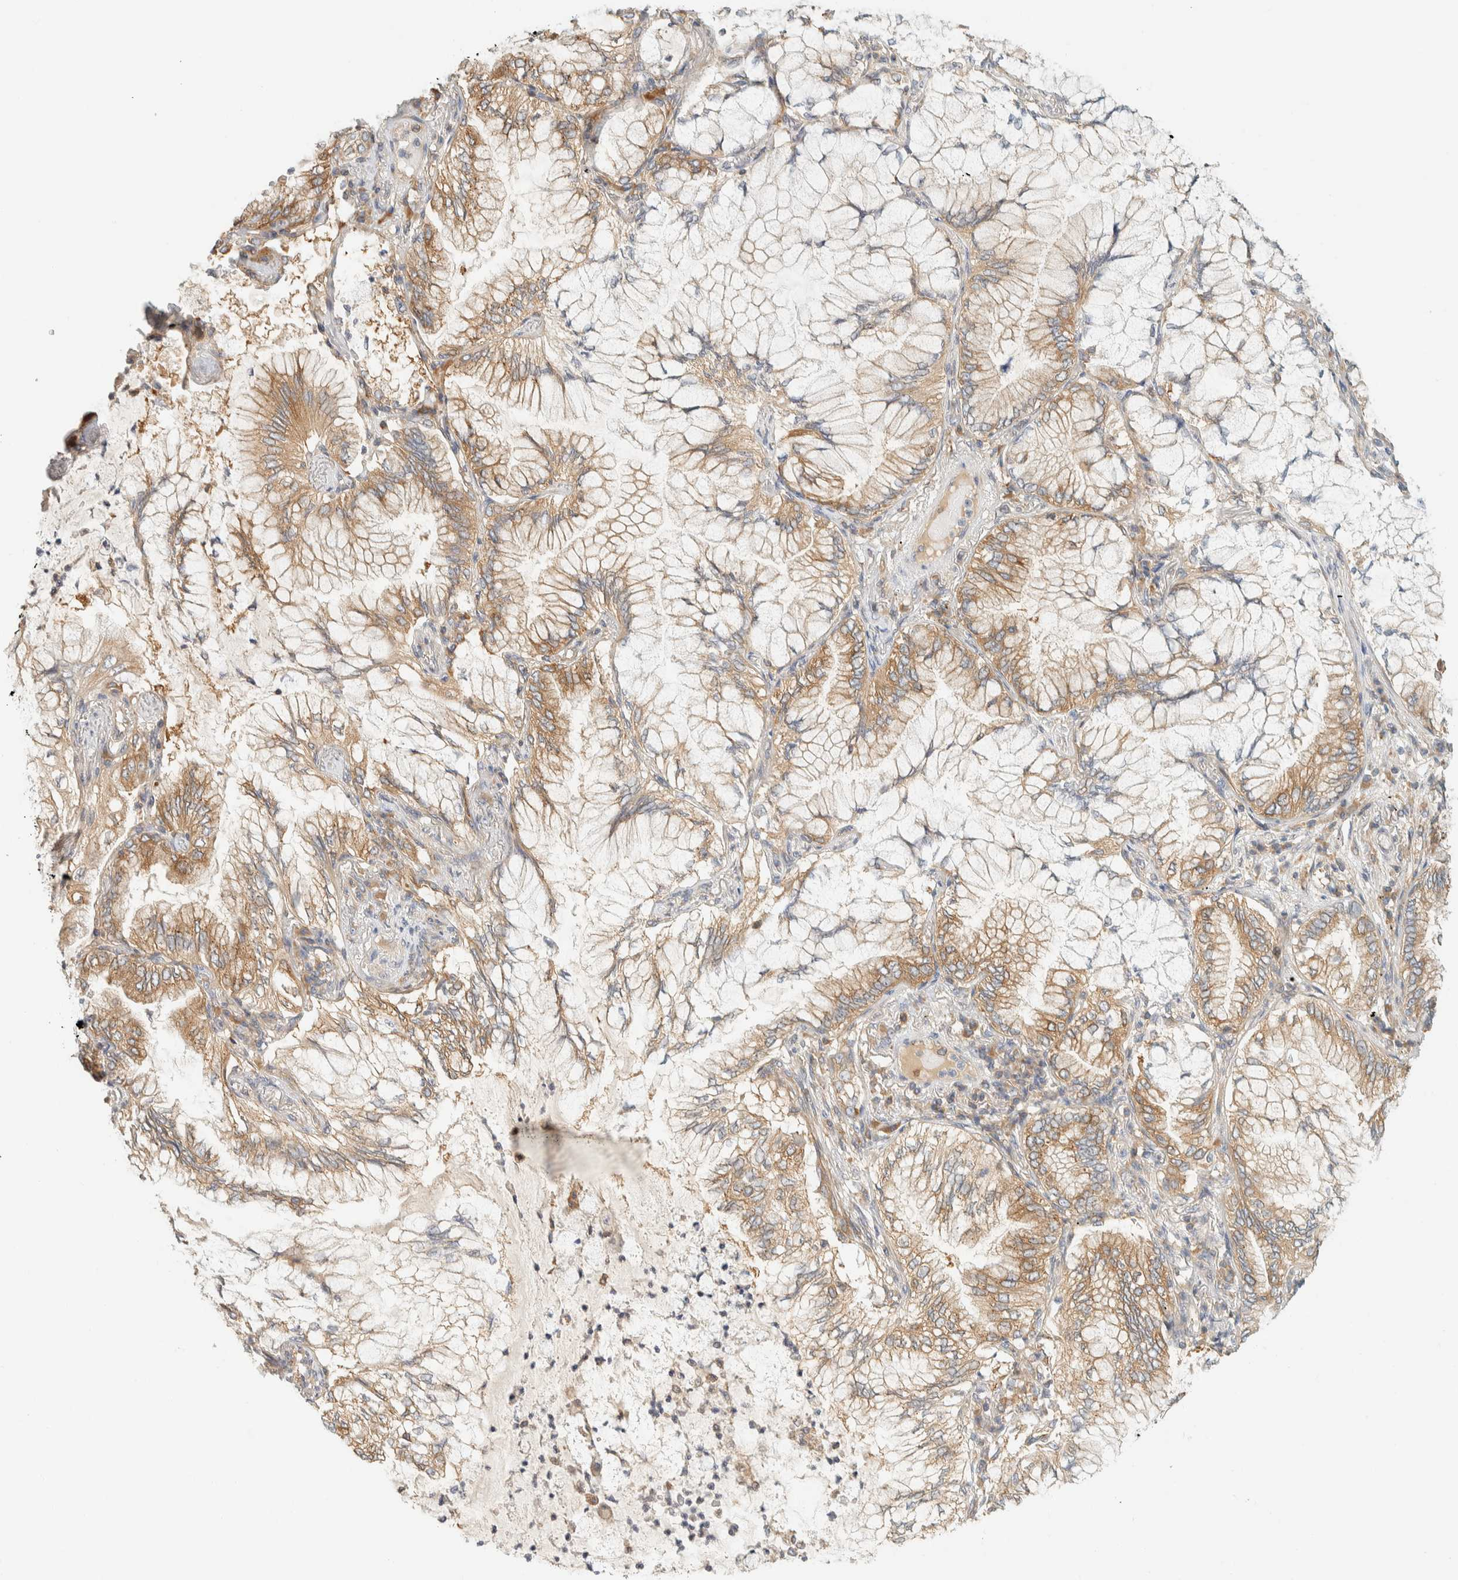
{"staining": {"intensity": "moderate", "quantity": ">75%", "location": "cytoplasmic/membranous"}, "tissue": "lung cancer", "cell_type": "Tumor cells", "image_type": "cancer", "snomed": [{"axis": "morphology", "description": "Adenocarcinoma, NOS"}, {"axis": "topography", "description": "Lung"}], "caption": "A histopathology image showing moderate cytoplasmic/membranous staining in approximately >75% of tumor cells in lung cancer (adenocarcinoma), as visualized by brown immunohistochemical staining.", "gene": "ARFGEF1", "patient": {"sex": "female", "age": 70}}